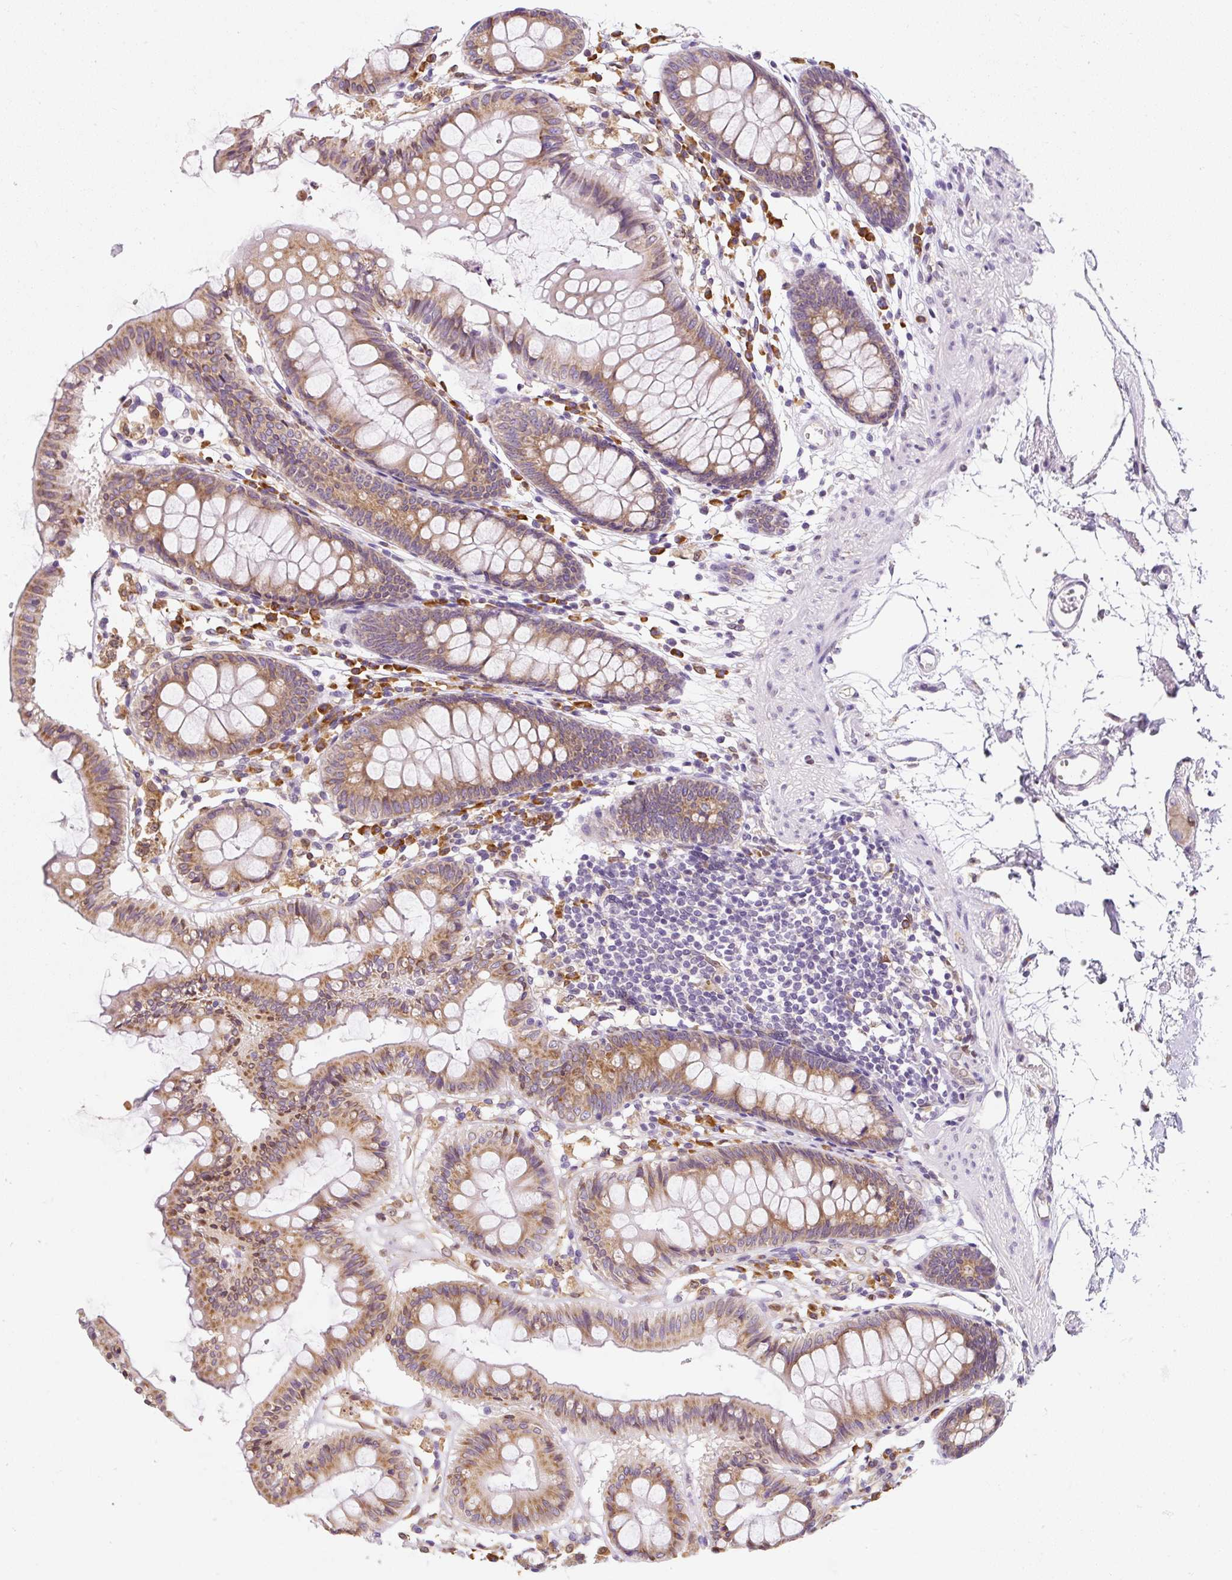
{"staining": {"intensity": "weak", "quantity": "<25%", "location": "cytoplasmic/membranous"}, "tissue": "colon", "cell_type": "Endothelial cells", "image_type": "normal", "snomed": [{"axis": "morphology", "description": "Normal tissue, NOS"}, {"axis": "topography", "description": "Colon"}], "caption": "DAB immunohistochemical staining of normal human colon reveals no significant expression in endothelial cells.", "gene": "DDOST", "patient": {"sex": "female", "age": 84}}